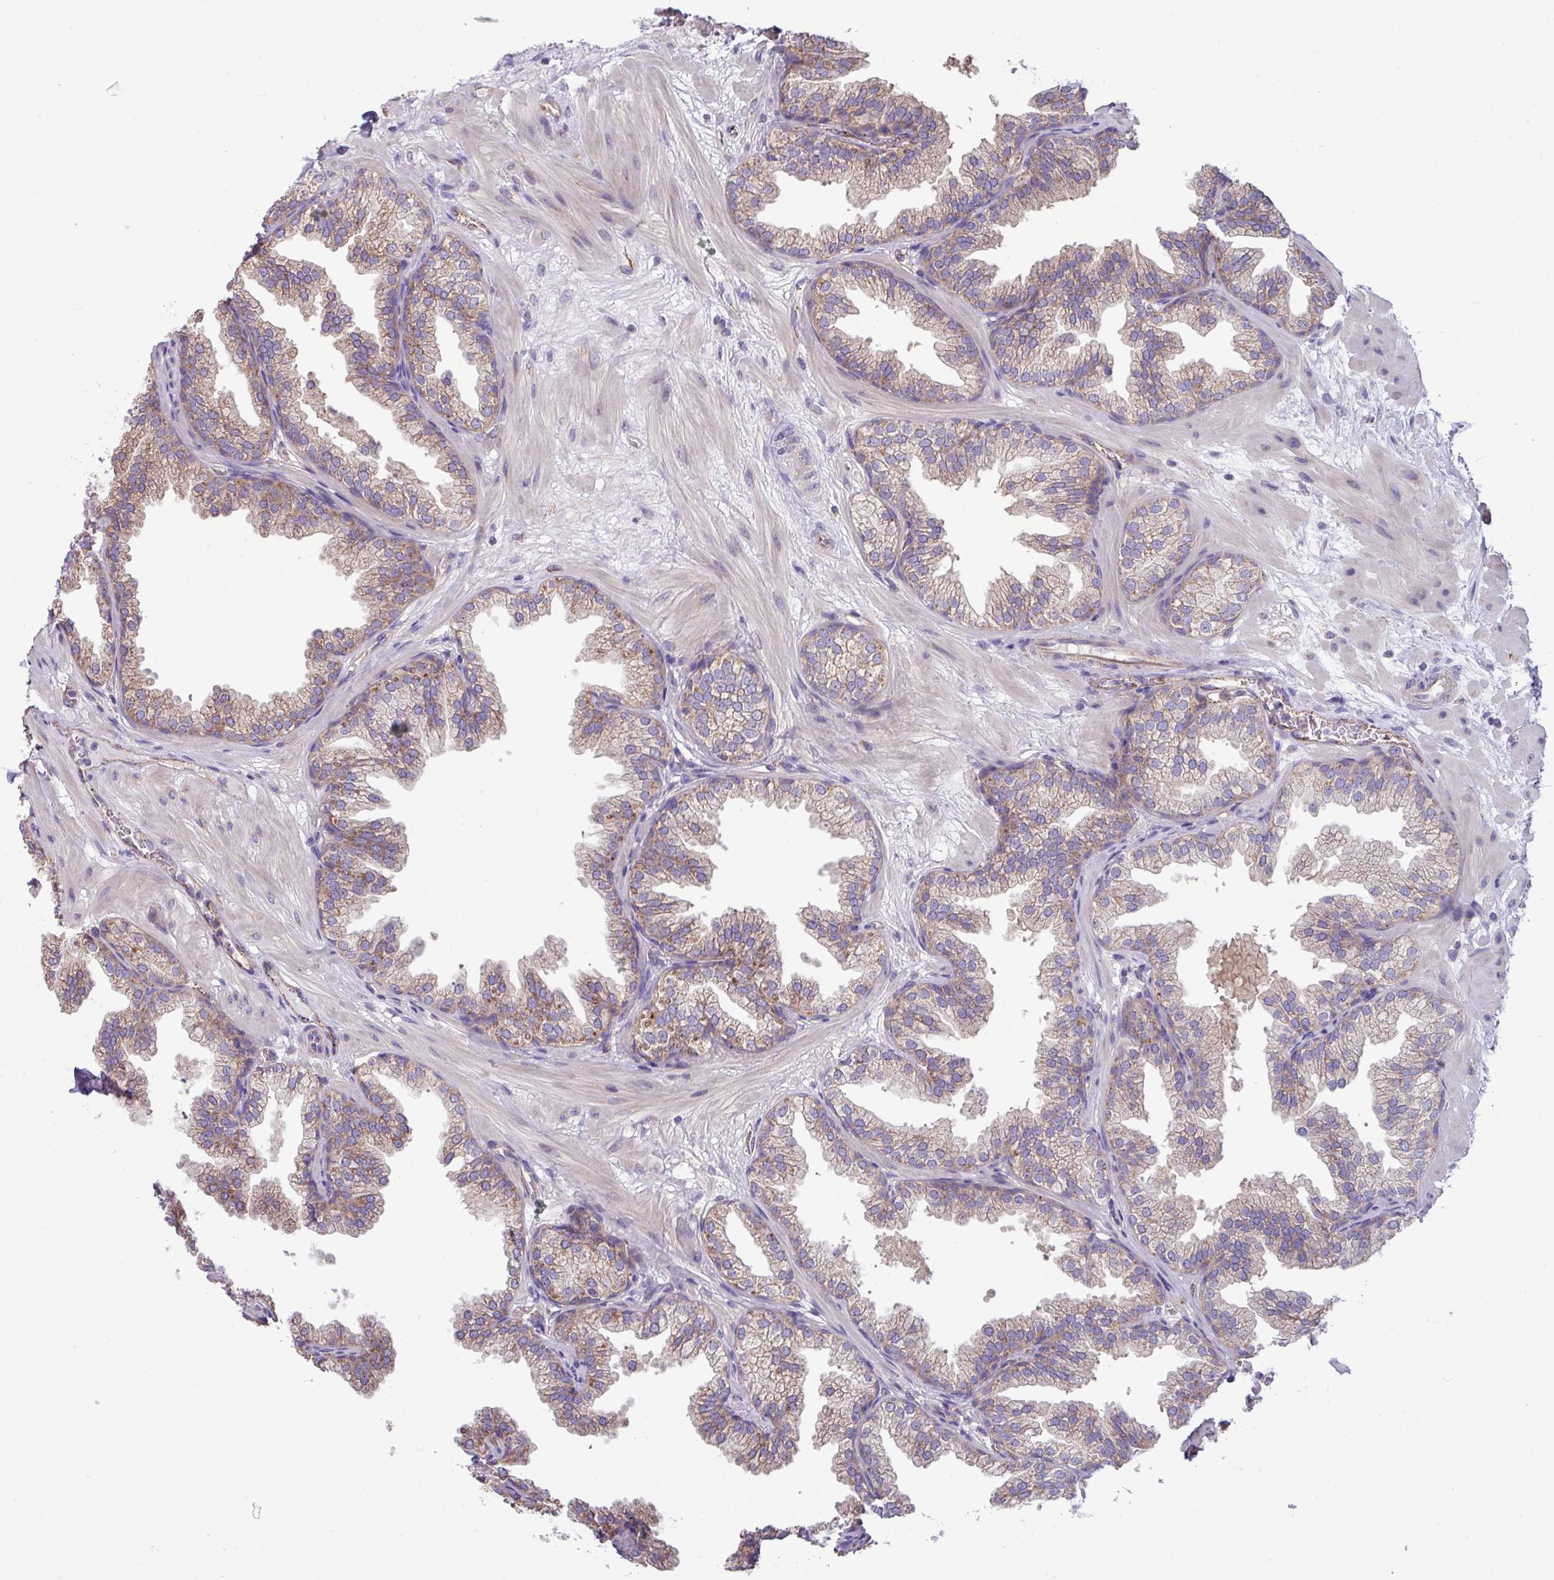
{"staining": {"intensity": "moderate", "quantity": "25%-75%", "location": "cytoplasmic/membranous"}, "tissue": "prostate", "cell_type": "Glandular cells", "image_type": "normal", "snomed": [{"axis": "morphology", "description": "Normal tissue, NOS"}, {"axis": "topography", "description": "Prostate"}], "caption": "A histopathology image showing moderate cytoplasmic/membranous expression in about 25%-75% of glandular cells in unremarkable prostate, as visualized by brown immunohistochemical staining.", "gene": "PPM1J", "patient": {"sex": "male", "age": 37}}